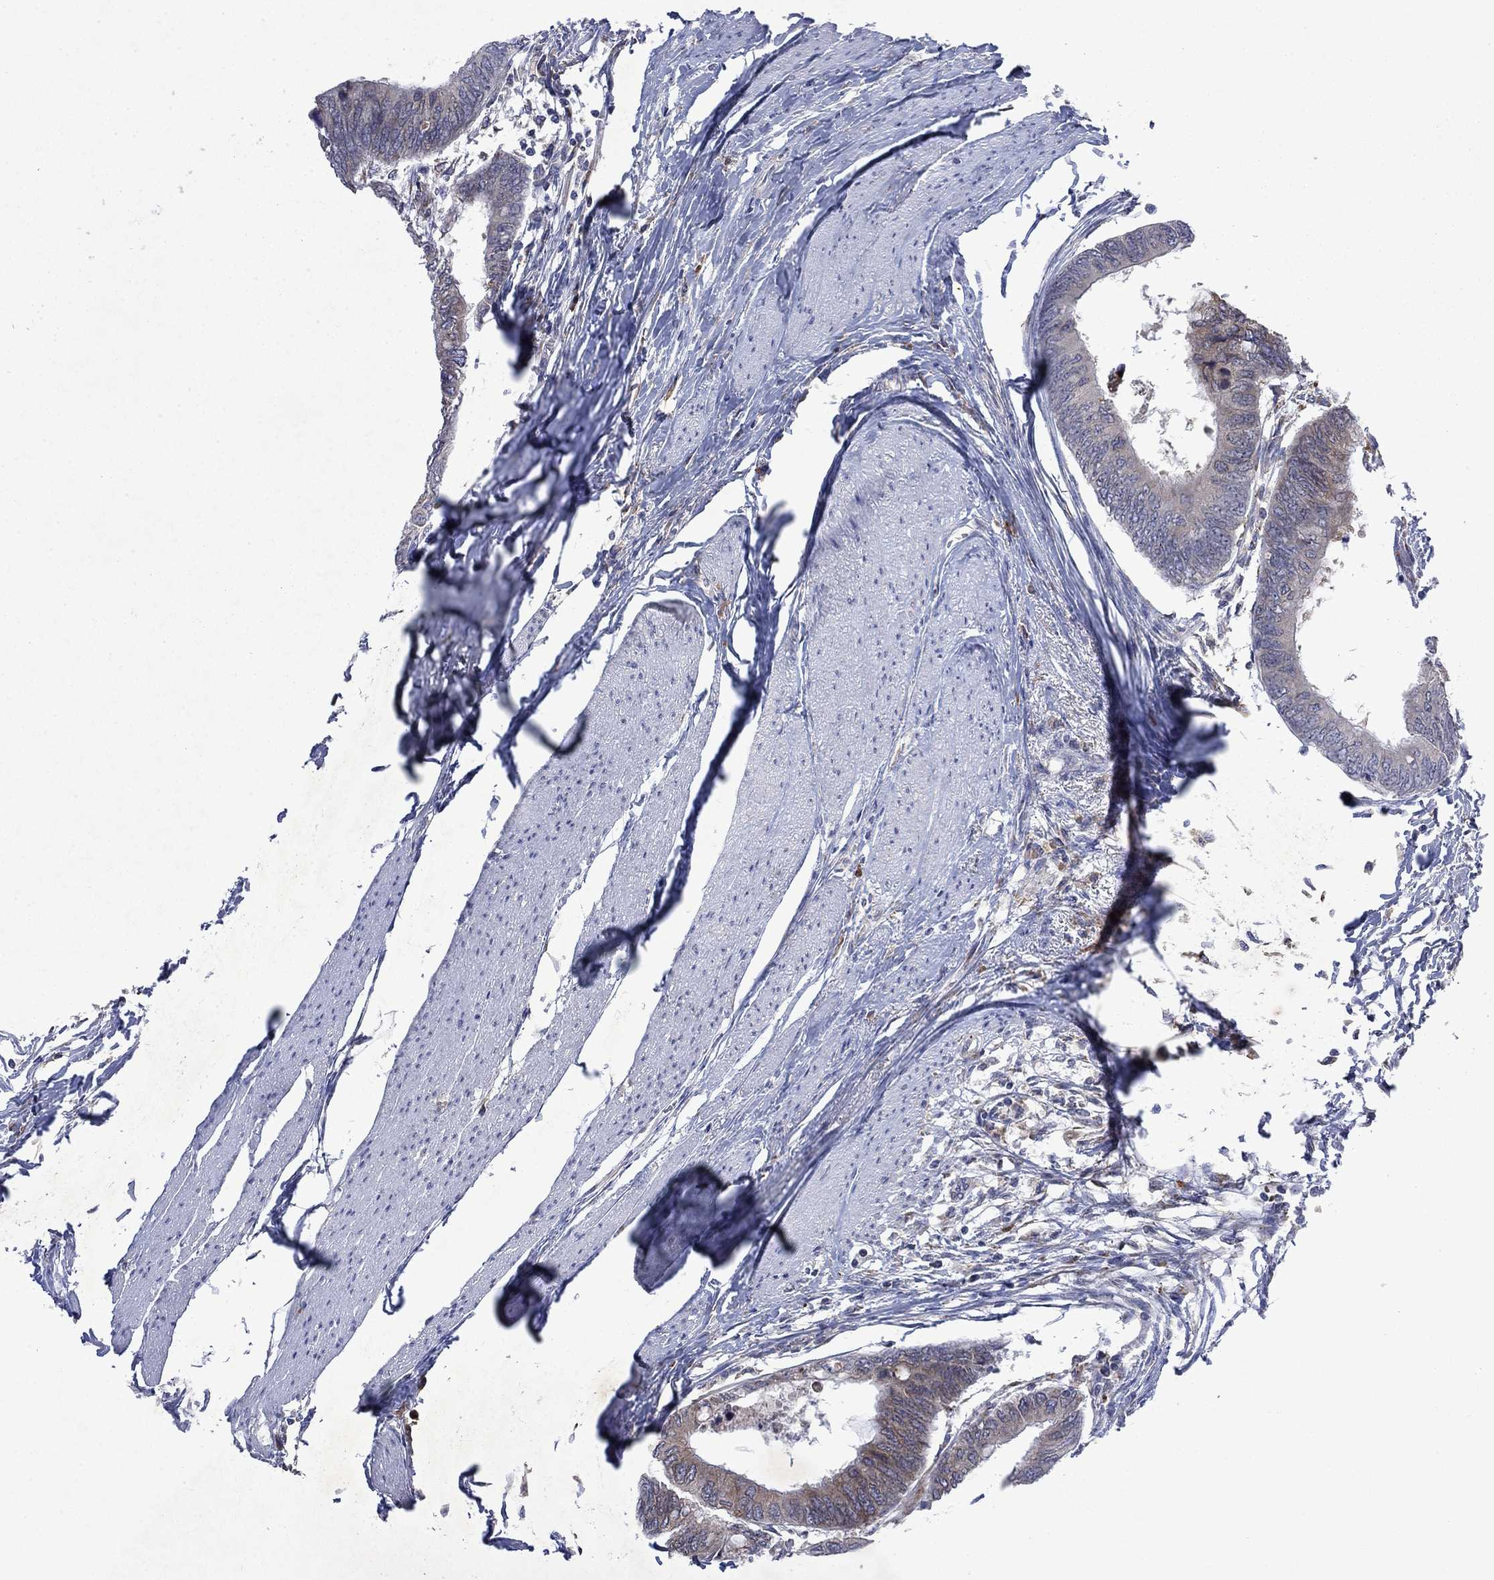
{"staining": {"intensity": "moderate", "quantity": "<25%", "location": "cytoplasmic/membranous"}, "tissue": "colorectal cancer", "cell_type": "Tumor cells", "image_type": "cancer", "snomed": [{"axis": "morphology", "description": "Normal tissue, NOS"}, {"axis": "morphology", "description": "Adenocarcinoma, NOS"}, {"axis": "topography", "description": "Rectum"}, {"axis": "topography", "description": "Peripheral nerve tissue"}], "caption": "Colorectal cancer (adenocarcinoma) was stained to show a protein in brown. There is low levels of moderate cytoplasmic/membranous staining in about <25% of tumor cells. The staining was performed using DAB (3,3'-diaminobenzidine) to visualize the protein expression in brown, while the nuclei were stained in blue with hematoxylin (Magnification: 20x).", "gene": "TMEM97", "patient": {"sex": "male", "age": 92}}